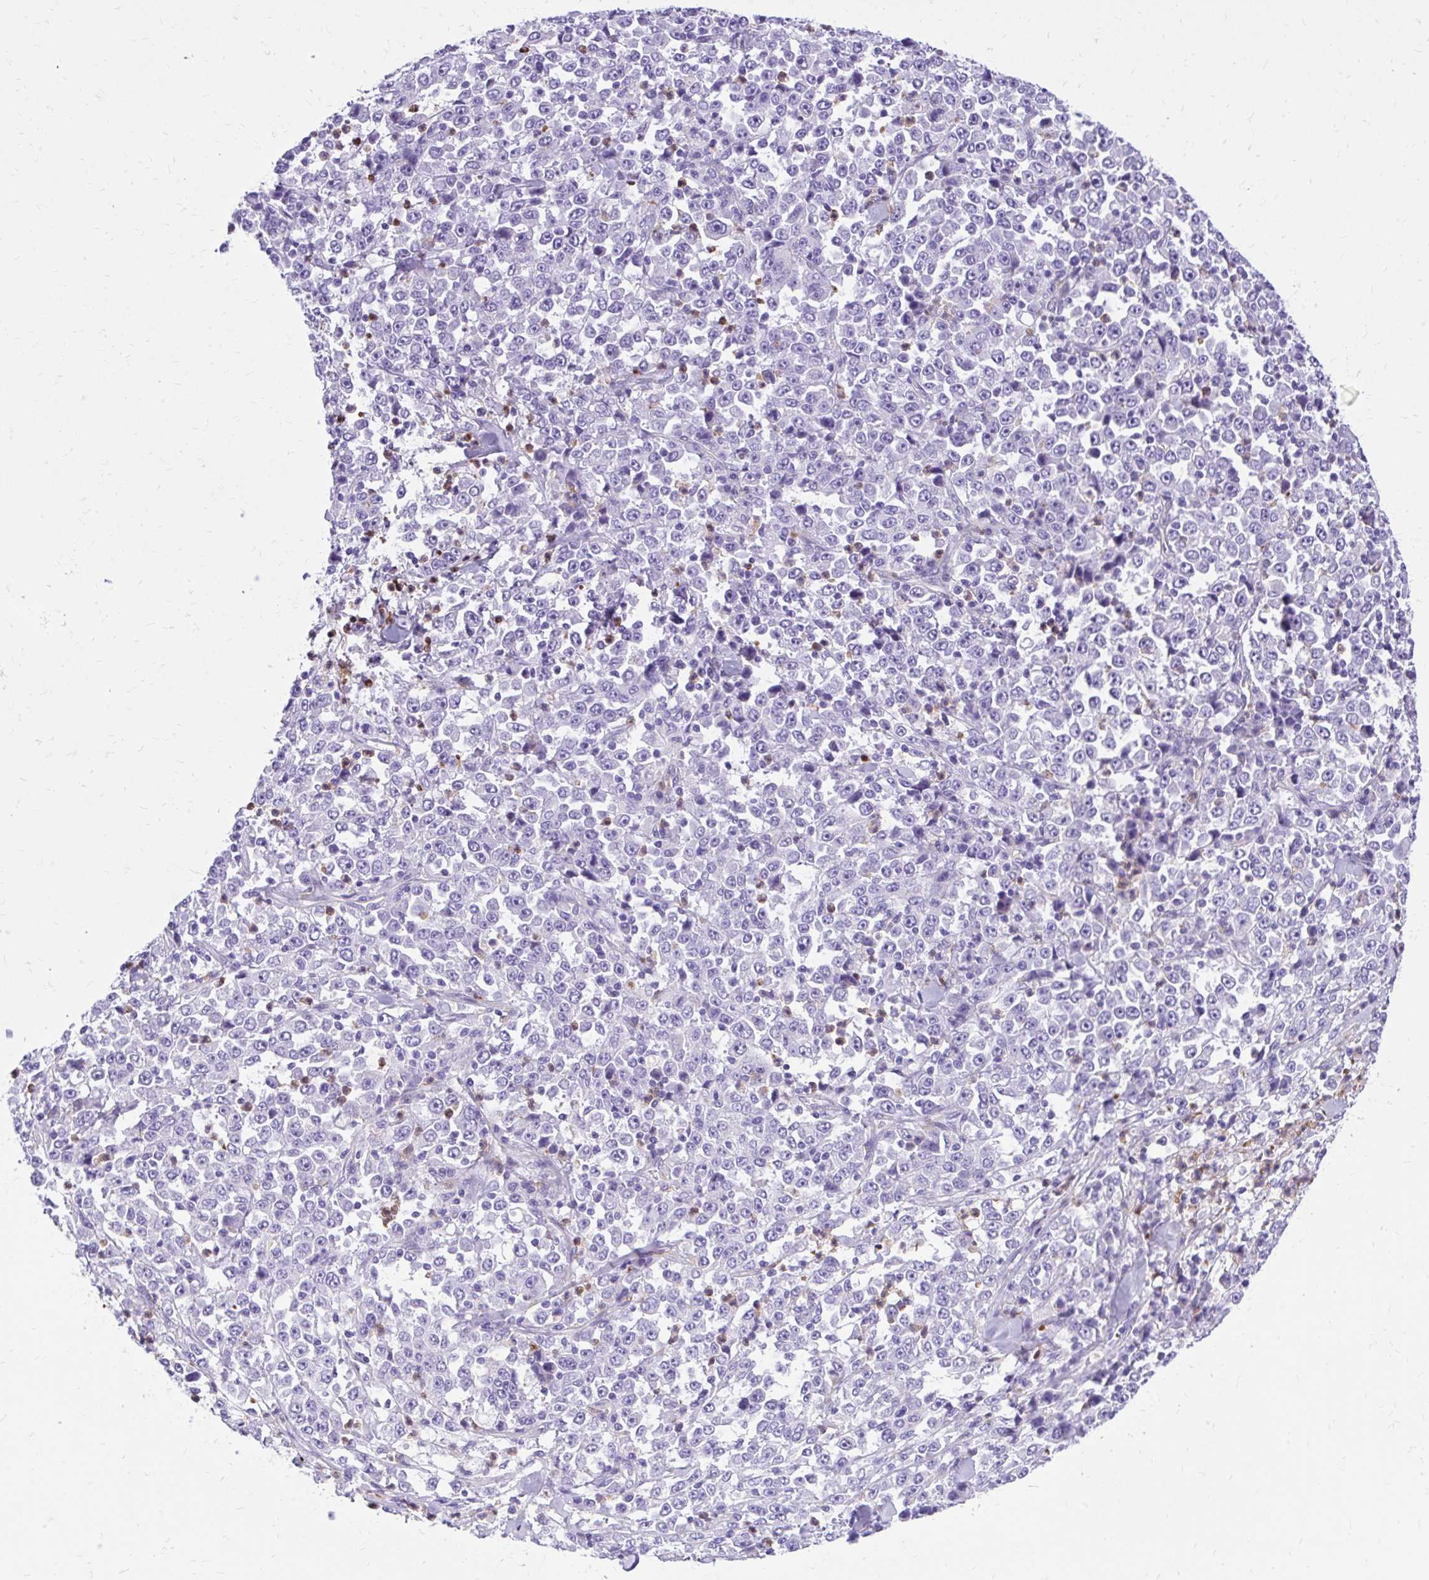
{"staining": {"intensity": "negative", "quantity": "none", "location": "none"}, "tissue": "stomach cancer", "cell_type": "Tumor cells", "image_type": "cancer", "snomed": [{"axis": "morphology", "description": "Normal tissue, NOS"}, {"axis": "morphology", "description": "Adenocarcinoma, NOS"}, {"axis": "topography", "description": "Stomach, upper"}, {"axis": "topography", "description": "Stomach"}], "caption": "IHC of human stomach cancer displays no staining in tumor cells.", "gene": "ADAMTSL1", "patient": {"sex": "male", "age": 59}}